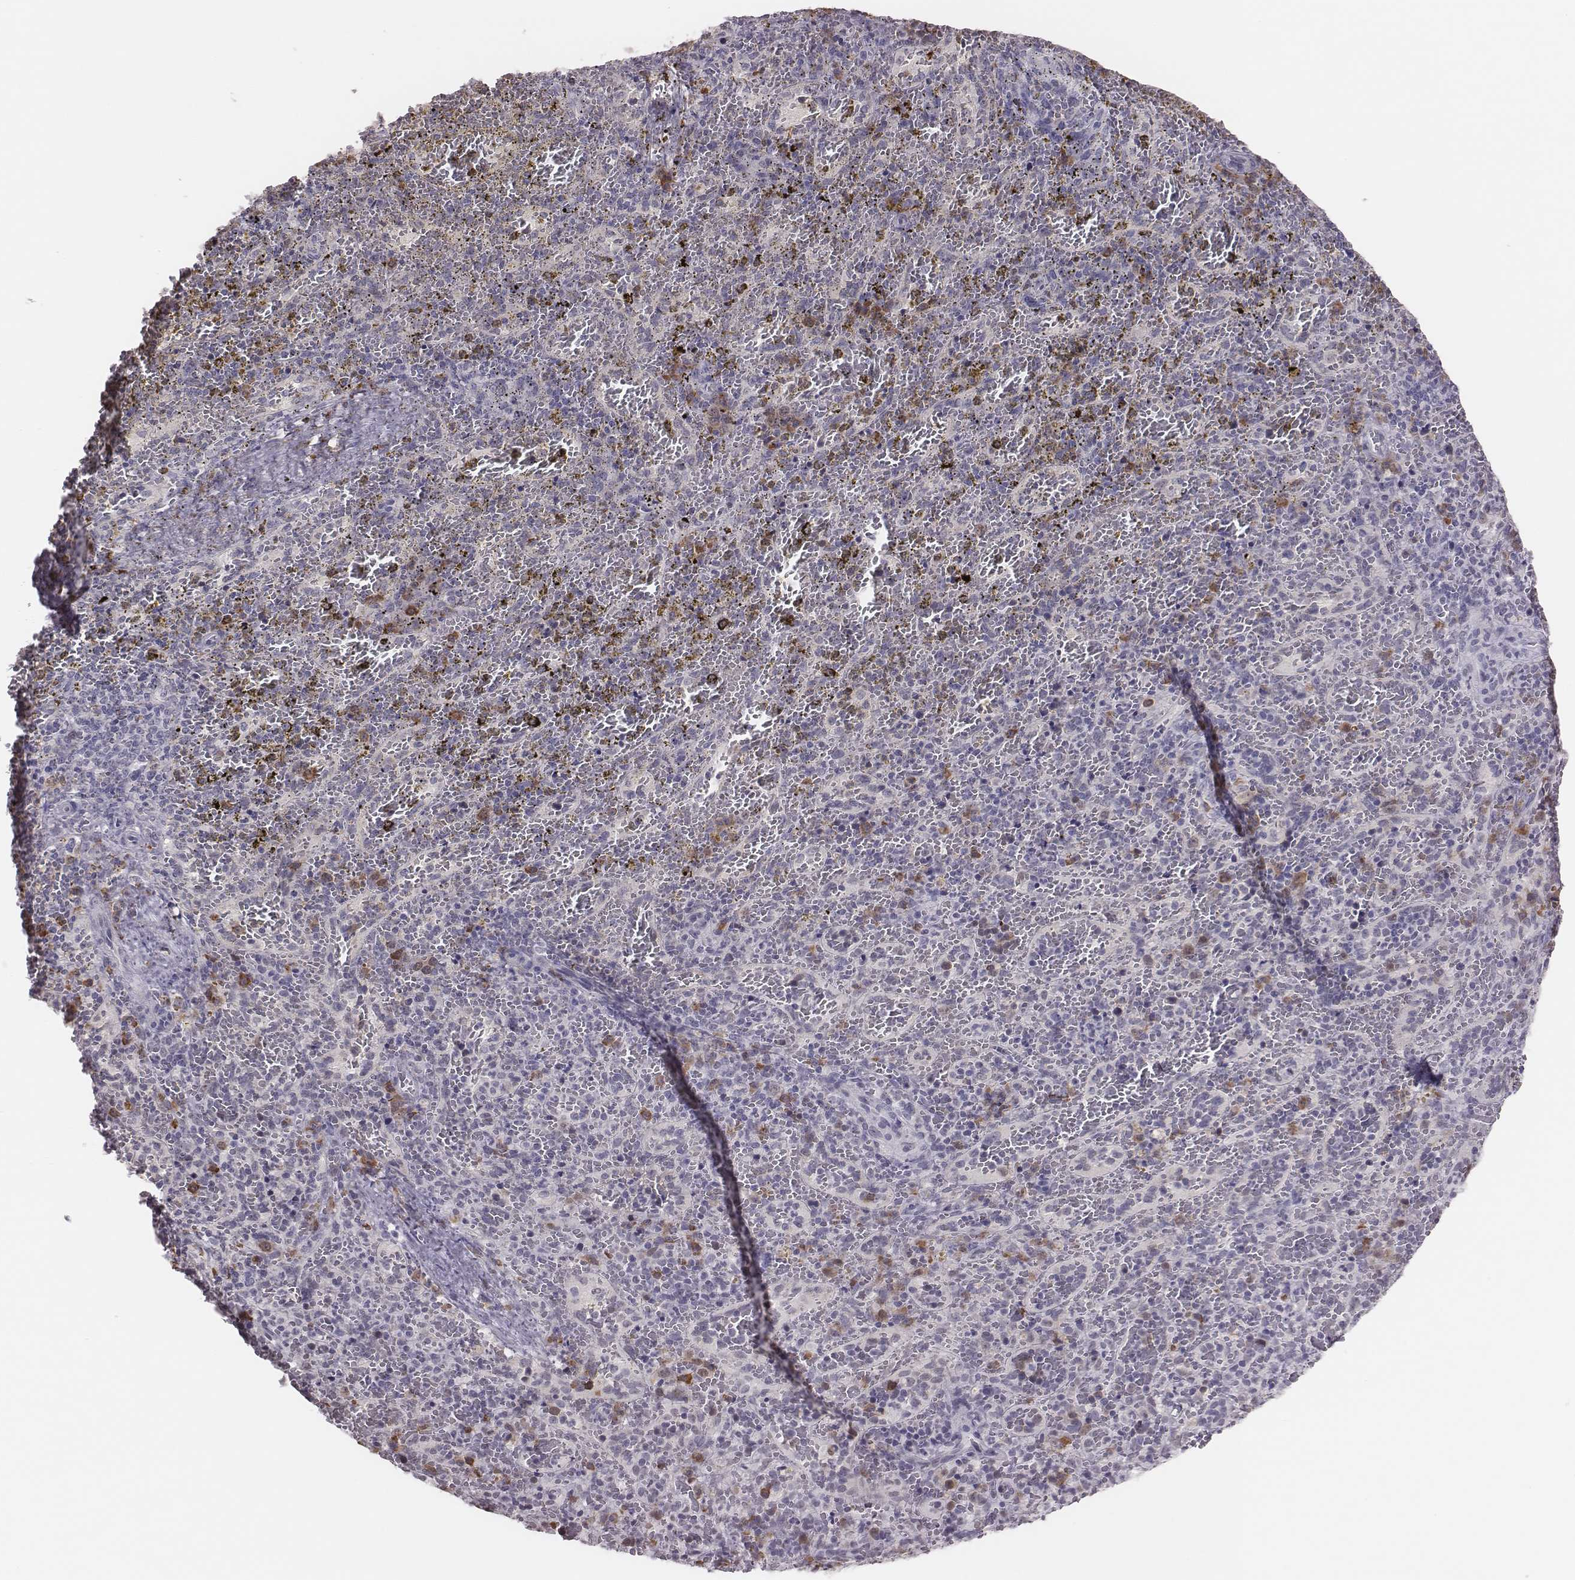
{"staining": {"intensity": "moderate", "quantity": "<25%", "location": "cytoplasmic/membranous,nuclear"}, "tissue": "spleen", "cell_type": "Cells in red pulp", "image_type": "normal", "snomed": [{"axis": "morphology", "description": "Normal tissue, NOS"}, {"axis": "topography", "description": "Spleen"}], "caption": "Immunohistochemistry (IHC) histopathology image of benign spleen: spleen stained using IHC displays low levels of moderate protein expression localized specifically in the cytoplasmic/membranous,nuclear of cells in red pulp, appearing as a cytoplasmic/membranous,nuclear brown color.", "gene": "PBK", "patient": {"sex": "female", "age": 50}}